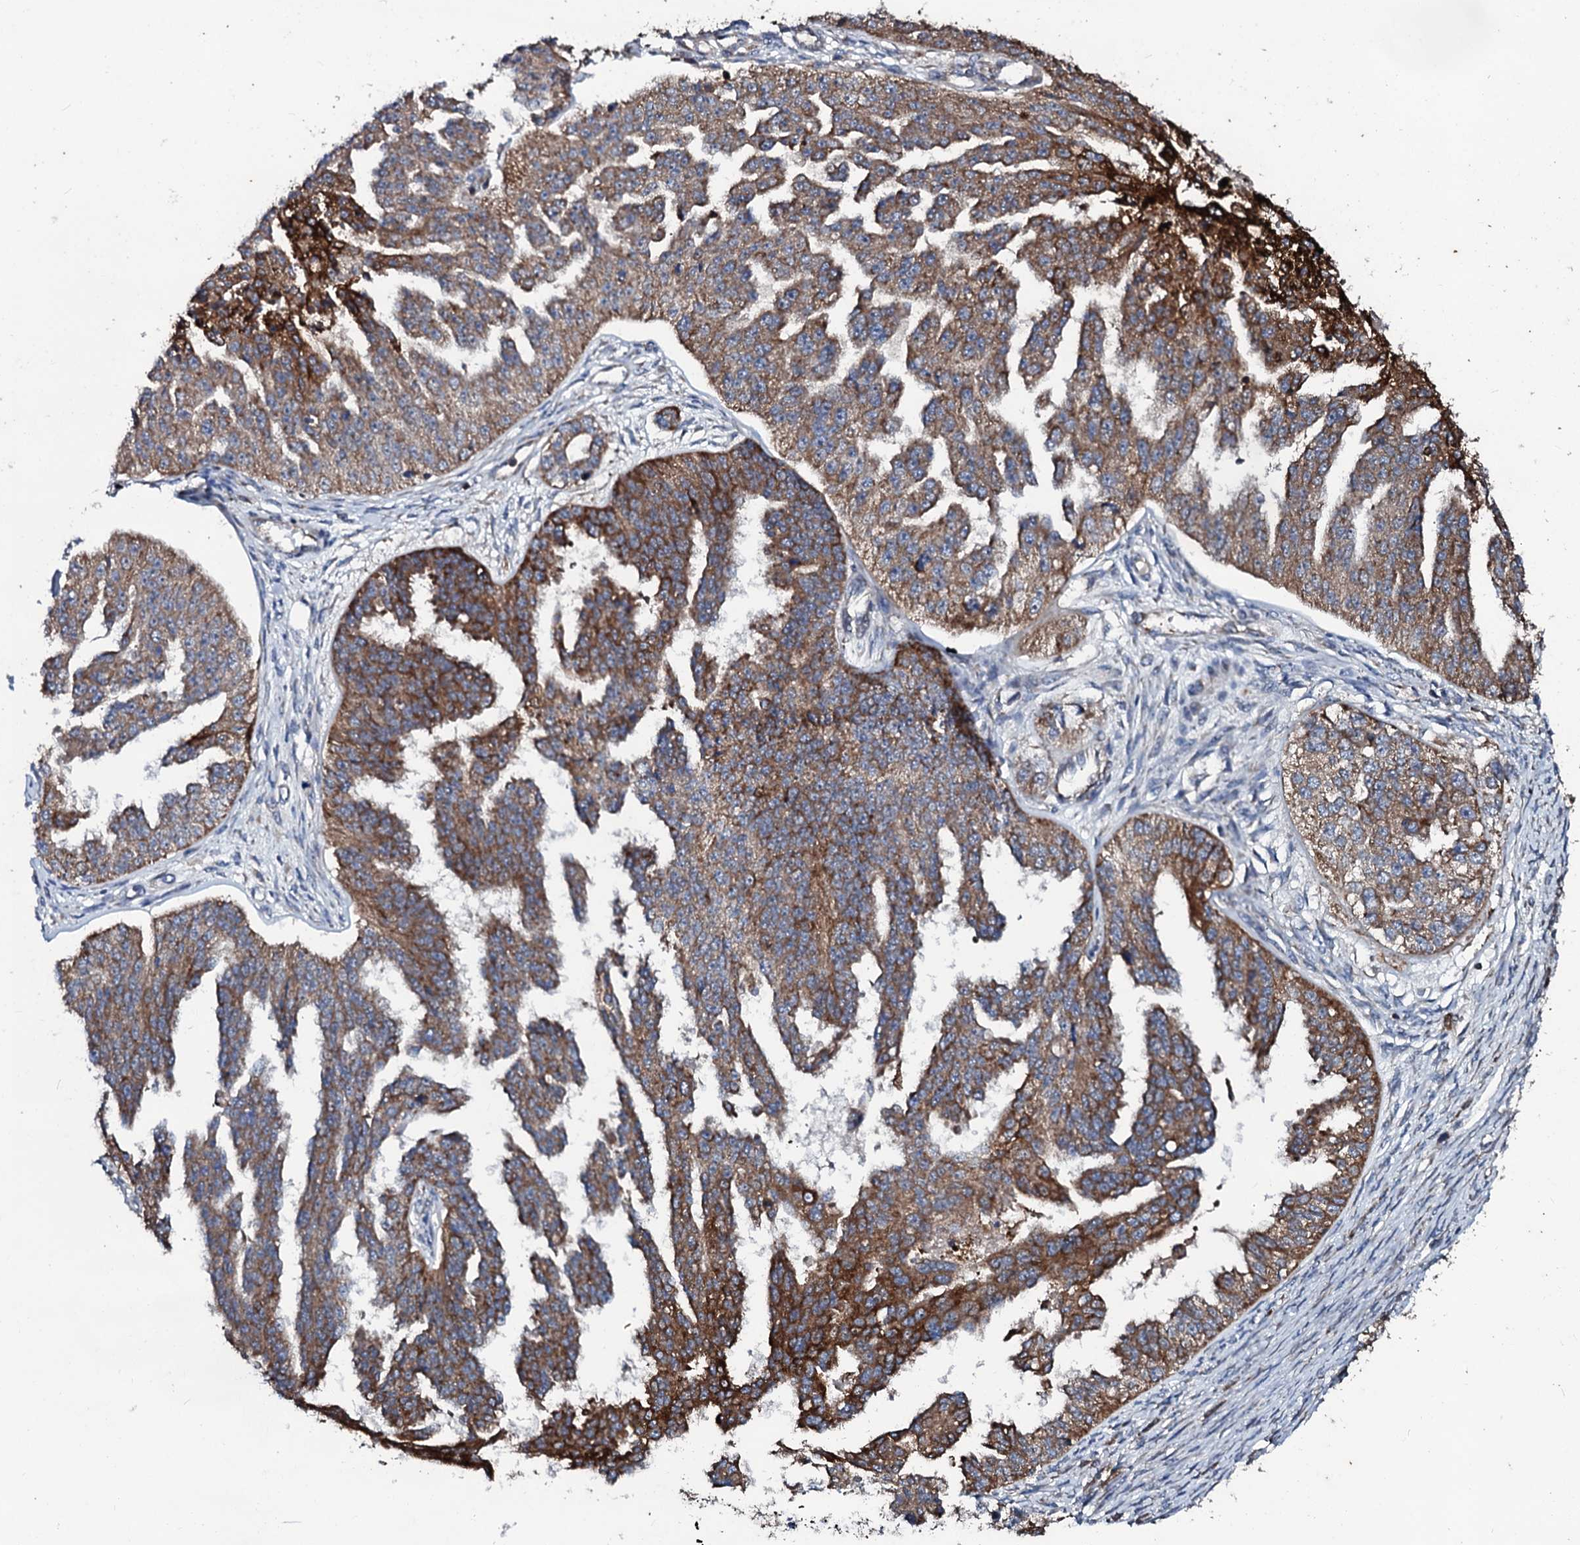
{"staining": {"intensity": "strong", "quantity": ">75%", "location": "cytoplasmic/membranous"}, "tissue": "ovarian cancer", "cell_type": "Tumor cells", "image_type": "cancer", "snomed": [{"axis": "morphology", "description": "Cystadenocarcinoma, serous, NOS"}, {"axis": "topography", "description": "Ovary"}], "caption": "This image displays IHC staining of human ovarian cancer (serous cystadenocarcinoma), with high strong cytoplasmic/membranous staining in approximately >75% of tumor cells.", "gene": "SDHAF2", "patient": {"sex": "female", "age": 58}}